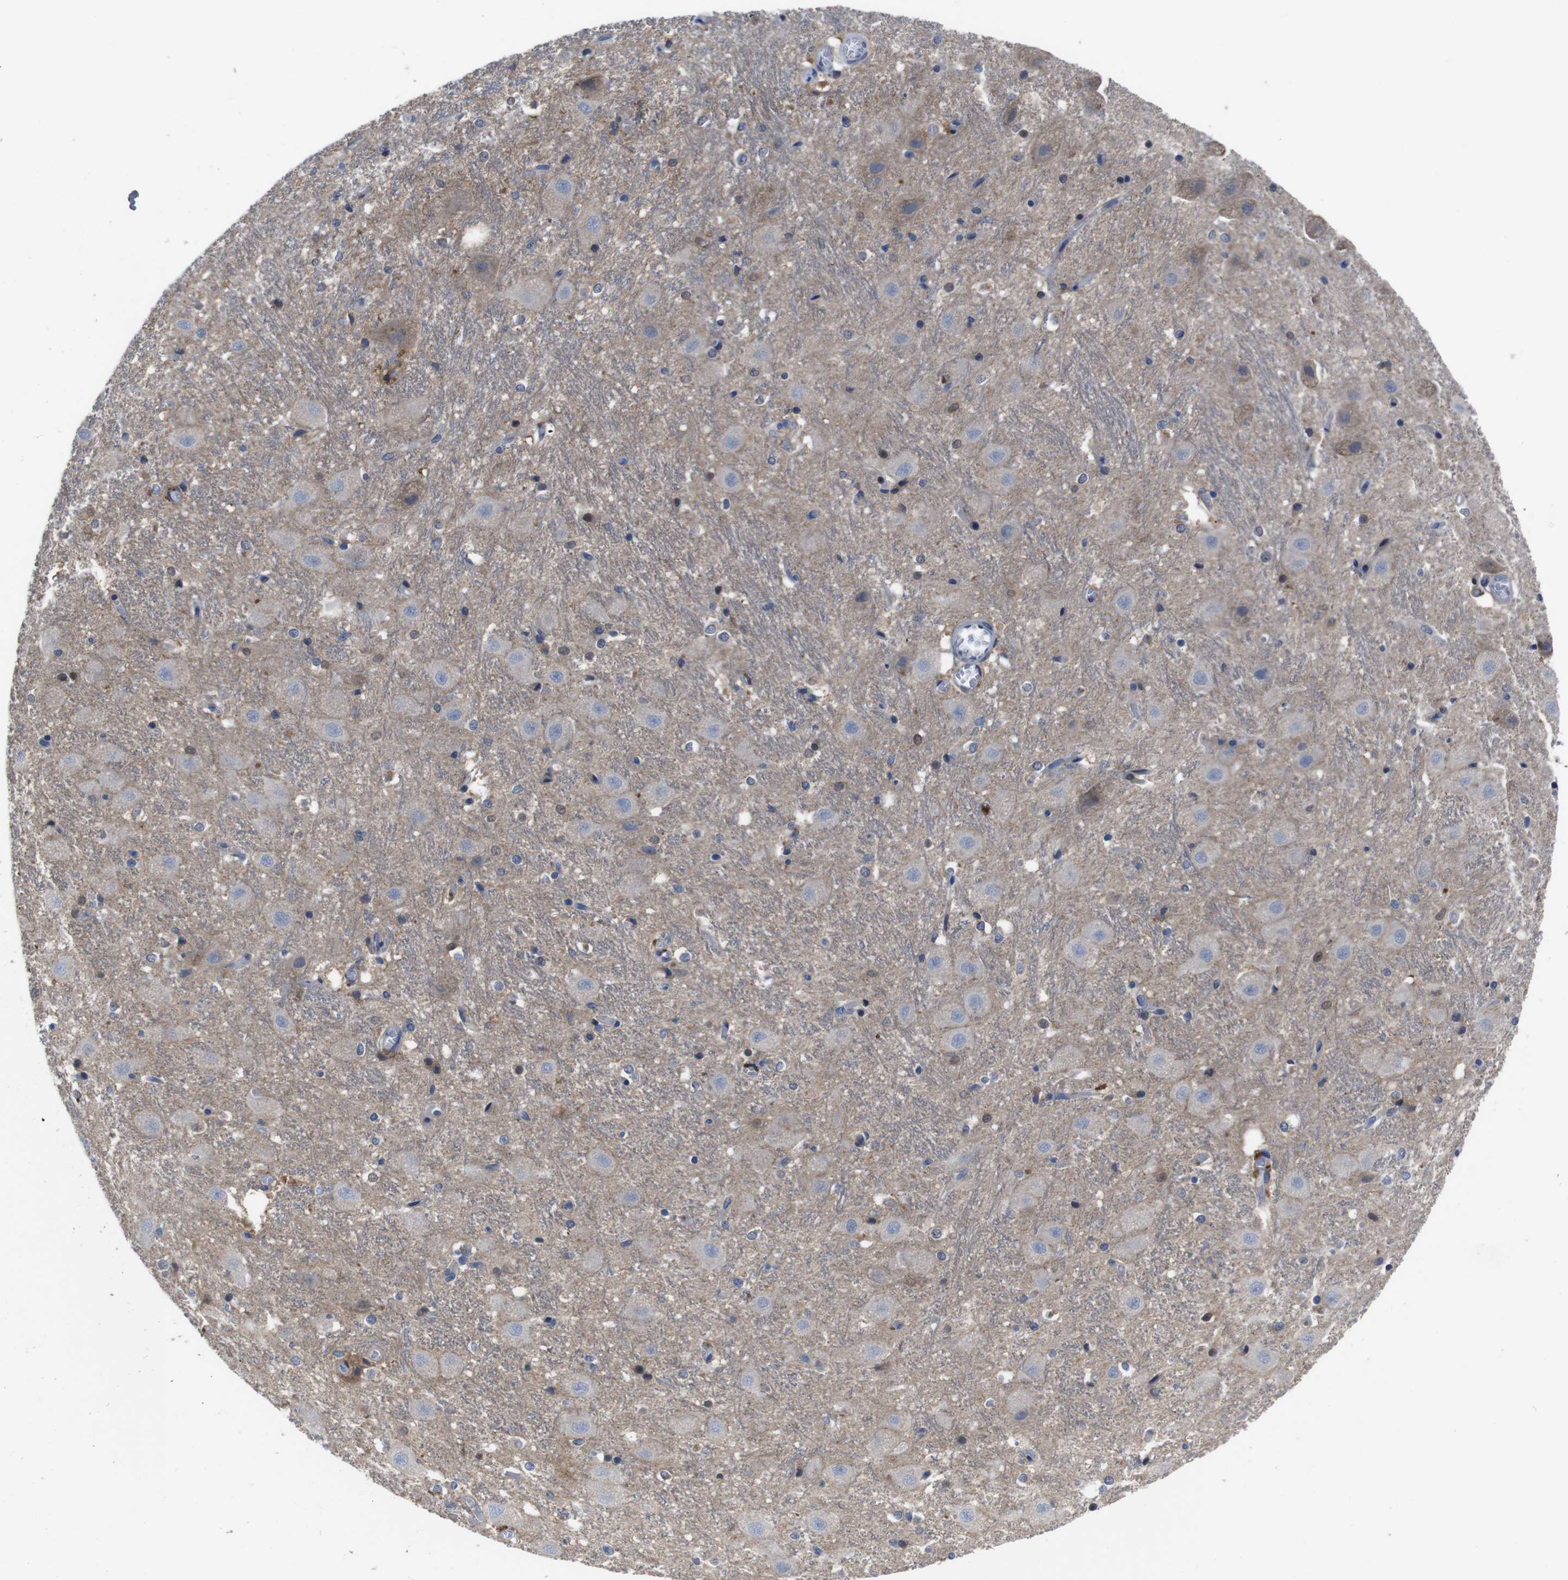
{"staining": {"intensity": "weak", "quantity": "25%-75%", "location": "cytoplasmic/membranous"}, "tissue": "hippocampus", "cell_type": "Glial cells", "image_type": "normal", "snomed": [{"axis": "morphology", "description": "Normal tissue, NOS"}, {"axis": "topography", "description": "Hippocampus"}], "caption": "Immunohistochemical staining of normal human hippocampus reveals low levels of weak cytoplasmic/membranous expression in approximately 25%-75% of glial cells. Nuclei are stained in blue.", "gene": "SEMA4B", "patient": {"sex": "female", "age": 19}}